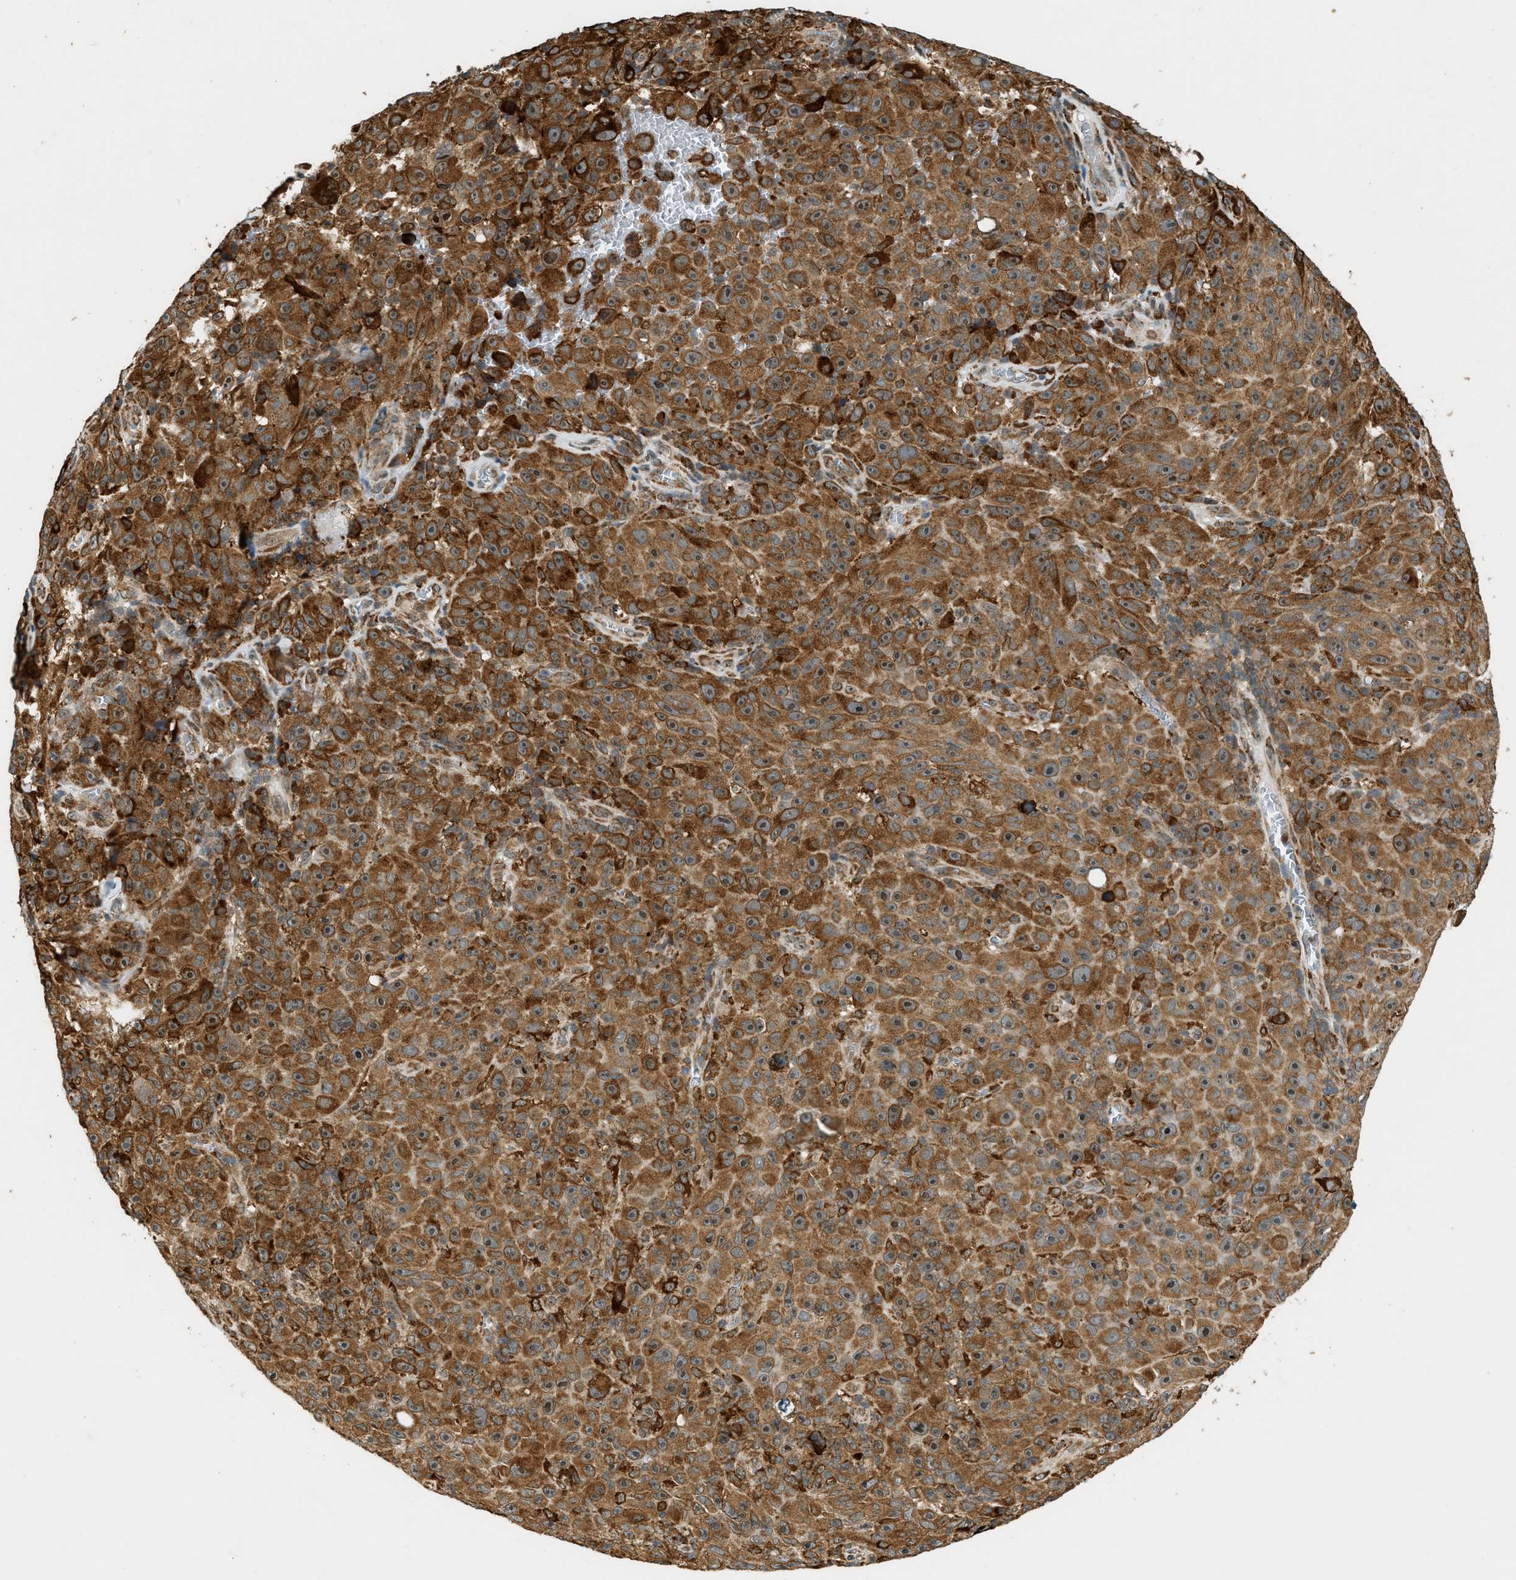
{"staining": {"intensity": "strong", "quantity": ">75%", "location": "cytoplasmic/membranous,nuclear"}, "tissue": "melanoma", "cell_type": "Tumor cells", "image_type": "cancer", "snomed": [{"axis": "morphology", "description": "Malignant melanoma, NOS"}, {"axis": "topography", "description": "Skin"}], "caption": "This image shows IHC staining of melanoma, with high strong cytoplasmic/membranous and nuclear expression in about >75% of tumor cells.", "gene": "SEMA4D", "patient": {"sex": "female", "age": 82}}